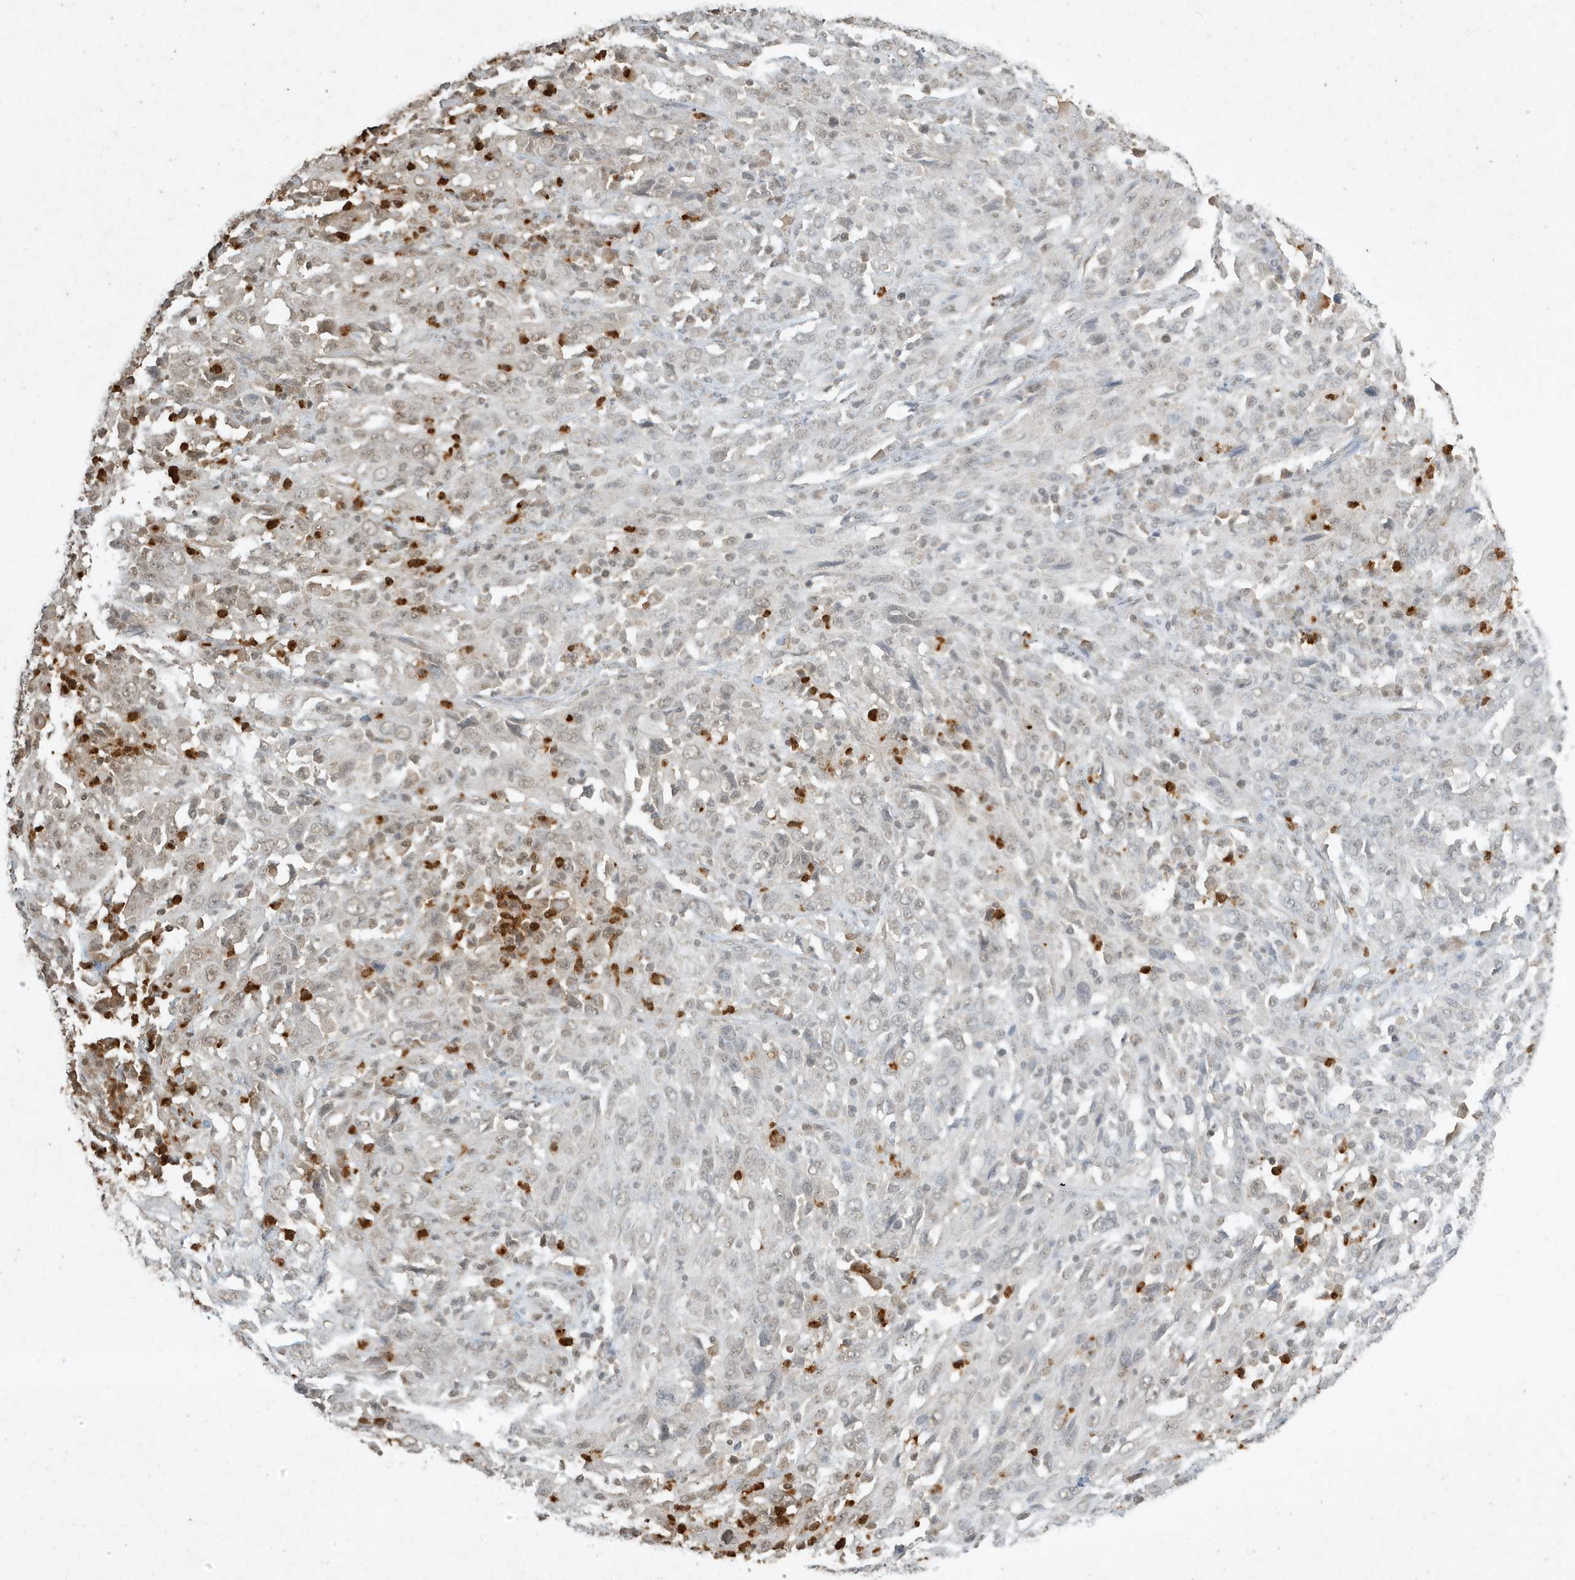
{"staining": {"intensity": "weak", "quantity": "<25%", "location": "nuclear"}, "tissue": "cervical cancer", "cell_type": "Tumor cells", "image_type": "cancer", "snomed": [{"axis": "morphology", "description": "Squamous cell carcinoma, NOS"}, {"axis": "topography", "description": "Cervix"}], "caption": "Image shows no significant protein positivity in tumor cells of cervical cancer (squamous cell carcinoma).", "gene": "DEFA1", "patient": {"sex": "female", "age": 46}}